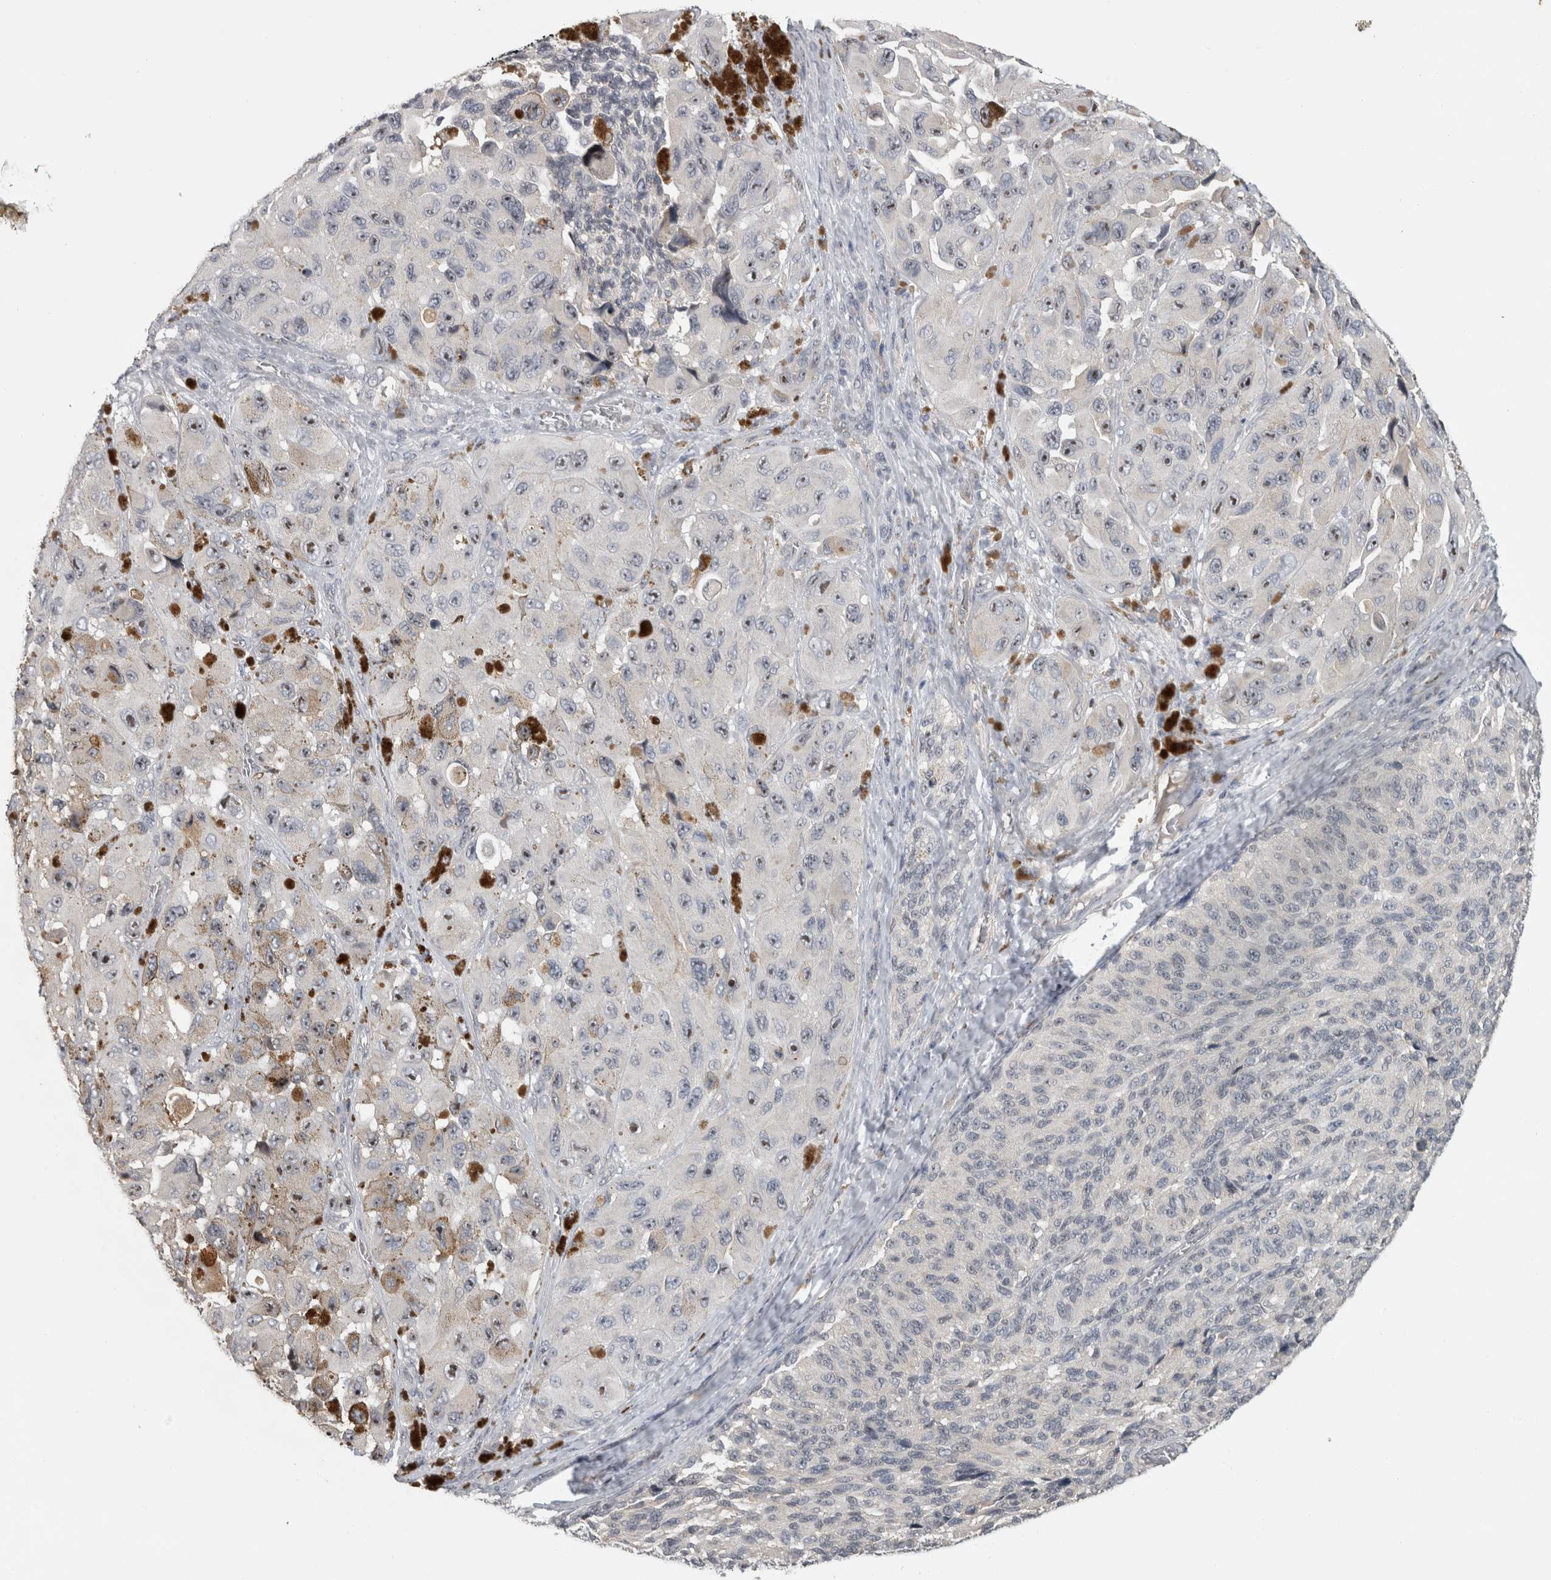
{"staining": {"intensity": "moderate", "quantity": "<25%", "location": "cytoplasmic/membranous,nuclear"}, "tissue": "melanoma", "cell_type": "Tumor cells", "image_type": "cancer", "snomed": [{"axis": "morphology", "description": "Malignant melanoma, NOS"}, {"axis": "topography", "description": "Skin"}], "caption": "The histopathology image demonstrates staining of melanoma, revealing moderate cytoplasmic/membranous and nuclear protein expression (brown color) within tumor cells.", "gene": "RBM28", "patient": {"sex": "female", "age": 73}}